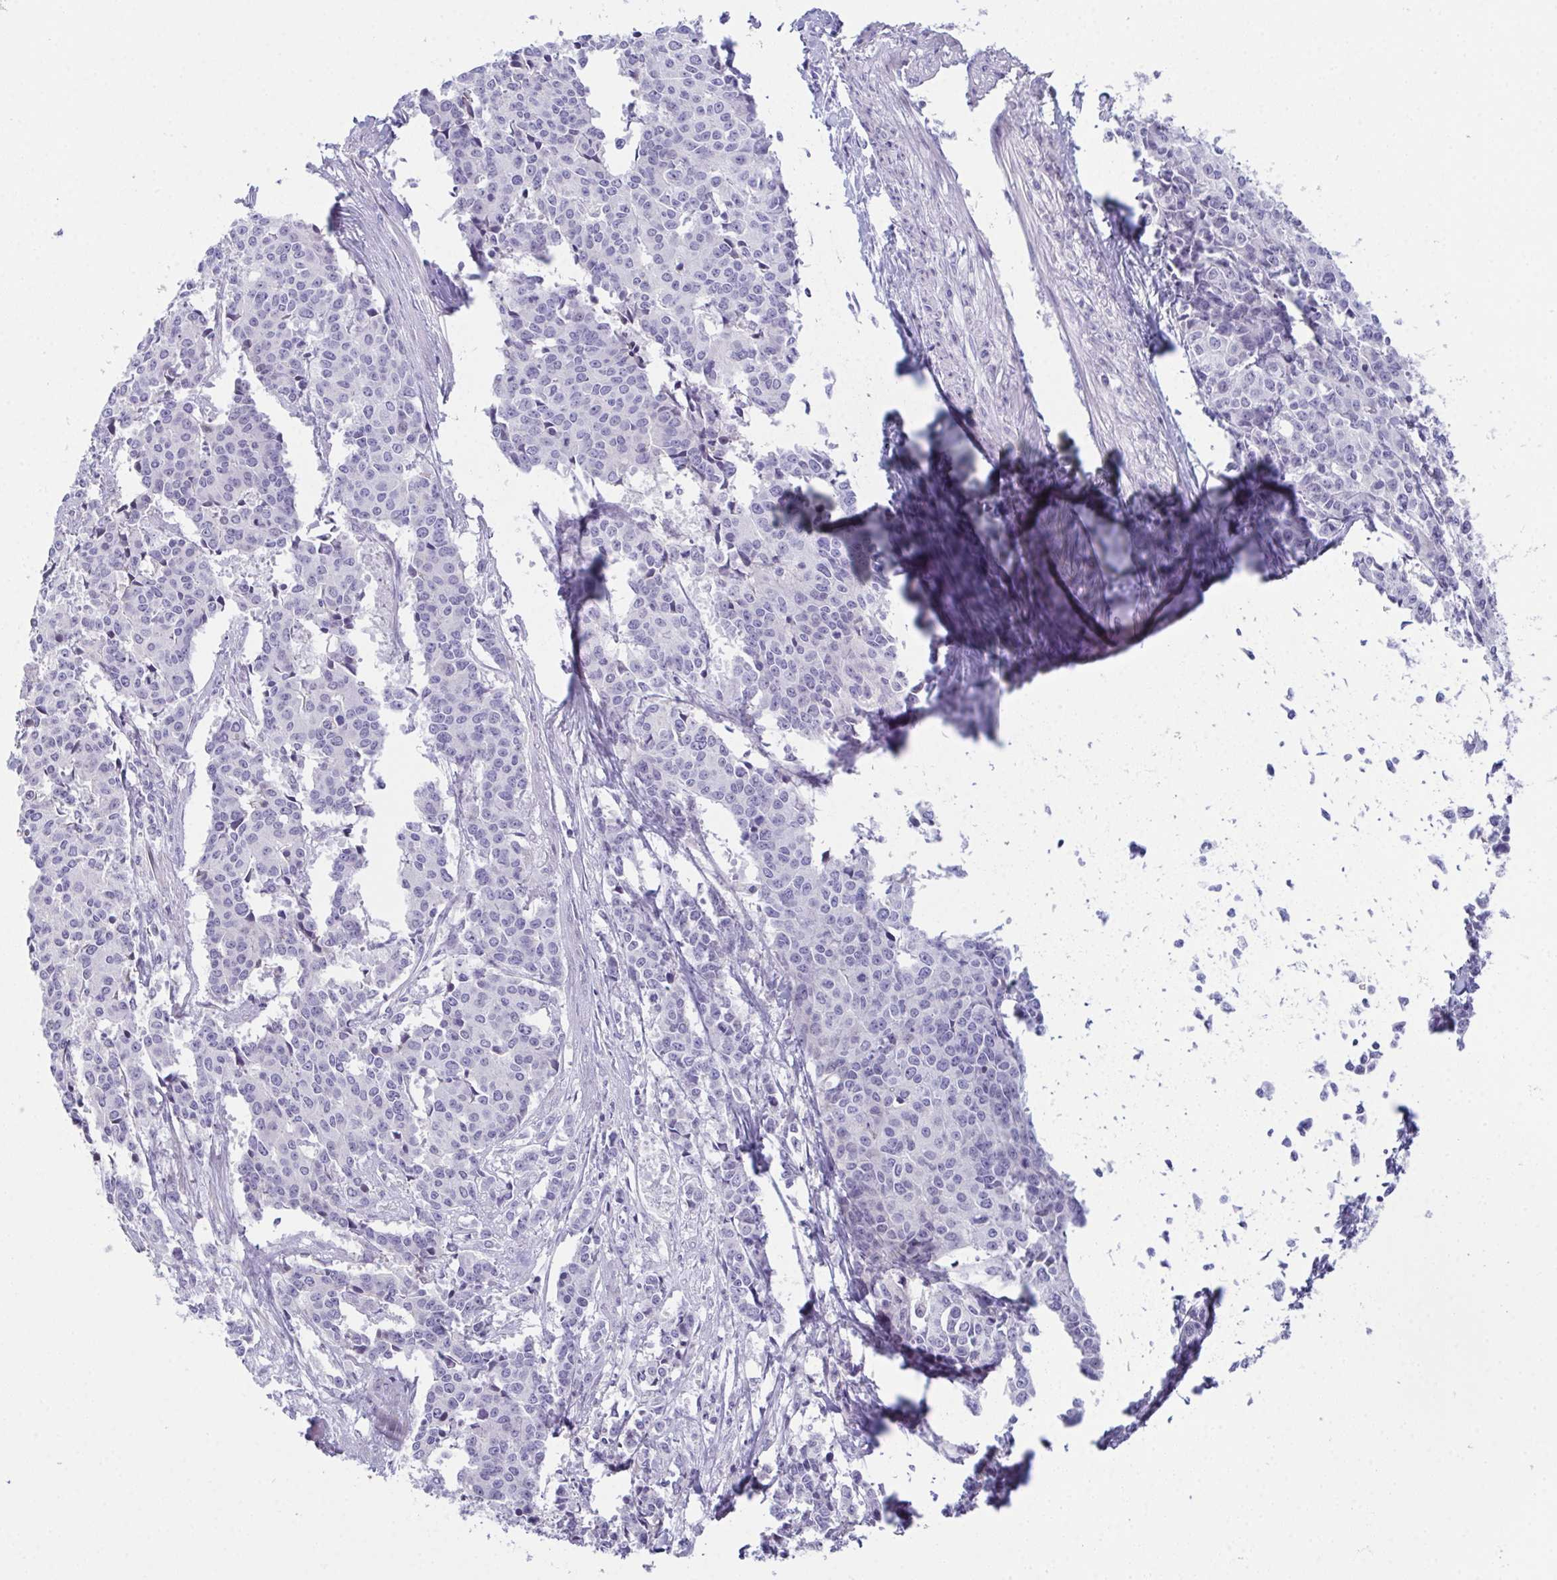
{"staining": {"intensity": "negative", "quantity": "none", "location": "none"}, "tissue": "cervical cancer", "cell_type": "Tumor cells", "image_type": "cancer", "snomed": [{"axis": "morphology", "description": "Squamous cell carcinoma, NOS"}, {"axis": "topography", "description": "Cervix"}], "caption": "DAB immunohistochemical staining of human squamous cell carcinoma (cervical) exhibits no significant expression in tumor cells. (DAB (3,3'-diaminobenzidine) immunohistochemistry with hematoxylin counter stain).", "gene": "TEX19", "patient": {"sex": "female", "age": 28}}